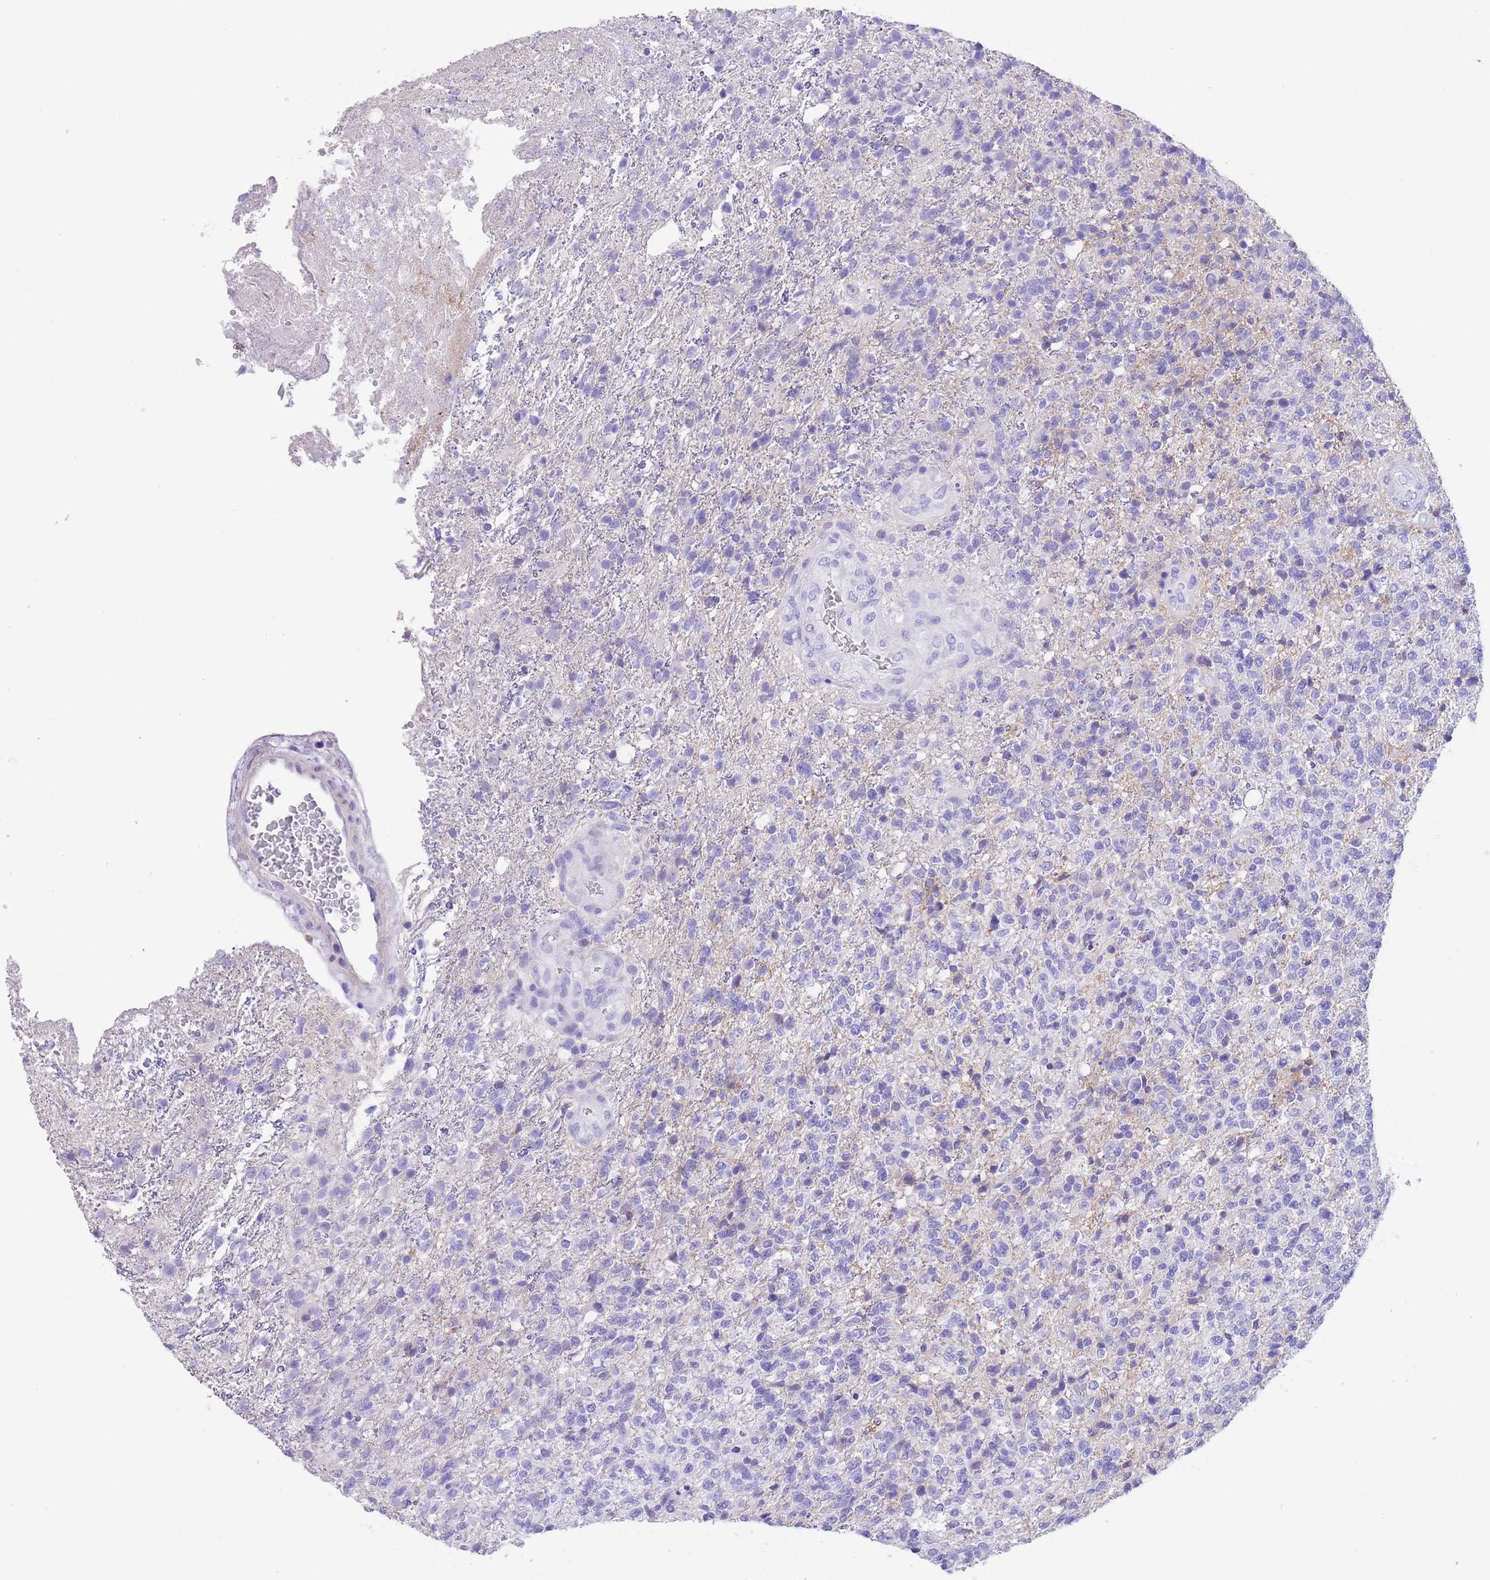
{"staining": {"intensity": "negative", "quantity": "none", "location": "none"}, "tissue": "glioma", "cell_type": "Tumor cells", "image_type": "cancer", "snomed": [{"axis": "morphology", "description": "Glioma, malignant, High grade"}, {"axis": "topography", "description": "Brain"}], "caption": "DAB immunohistochemical staining of glioma exhibits no significant positivity in tumor cells.", "gene": "RAI2", "patient": {"sex": "male", "age": 56}}